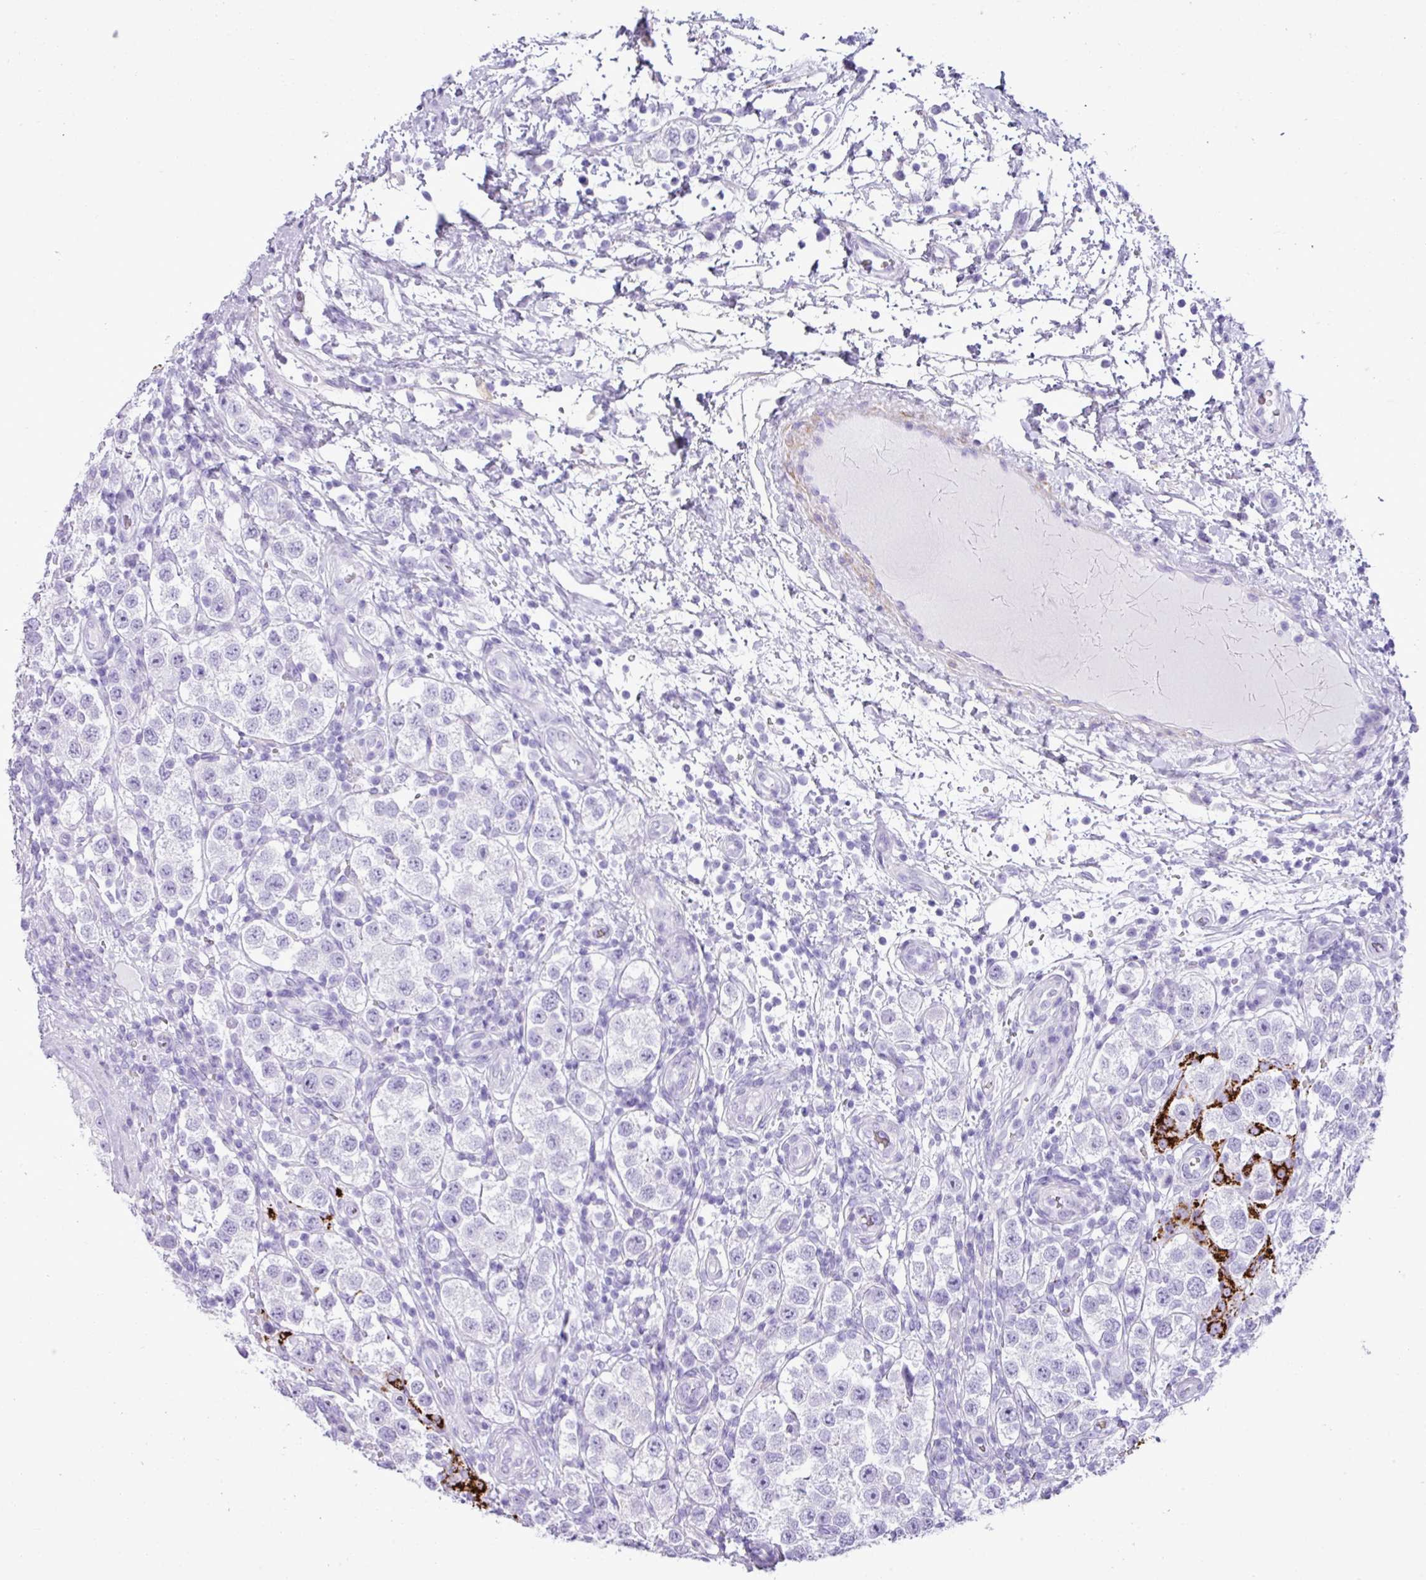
{"staining": {"intensity": "negative", "quantity": "none", "location": "none"}, "tissue": "testis cancer", "cell_type": "Tumor cells", "image_type": "cancer", "snomed": [{"axis": "morphology", "description": "Seminoma, NOS"}, {"axis": "topography", "description": "Testis"}], "caption": "Seminoma (testis) was stained to show a protein in brown. There is no significant staining in tumor cells. (DAB immunohistochemistry (IHC) visualized using brightfield microscopy, high magnification).", "gene": "ZSCAN5A", "patient": {"sex": "male", "age": 37}}